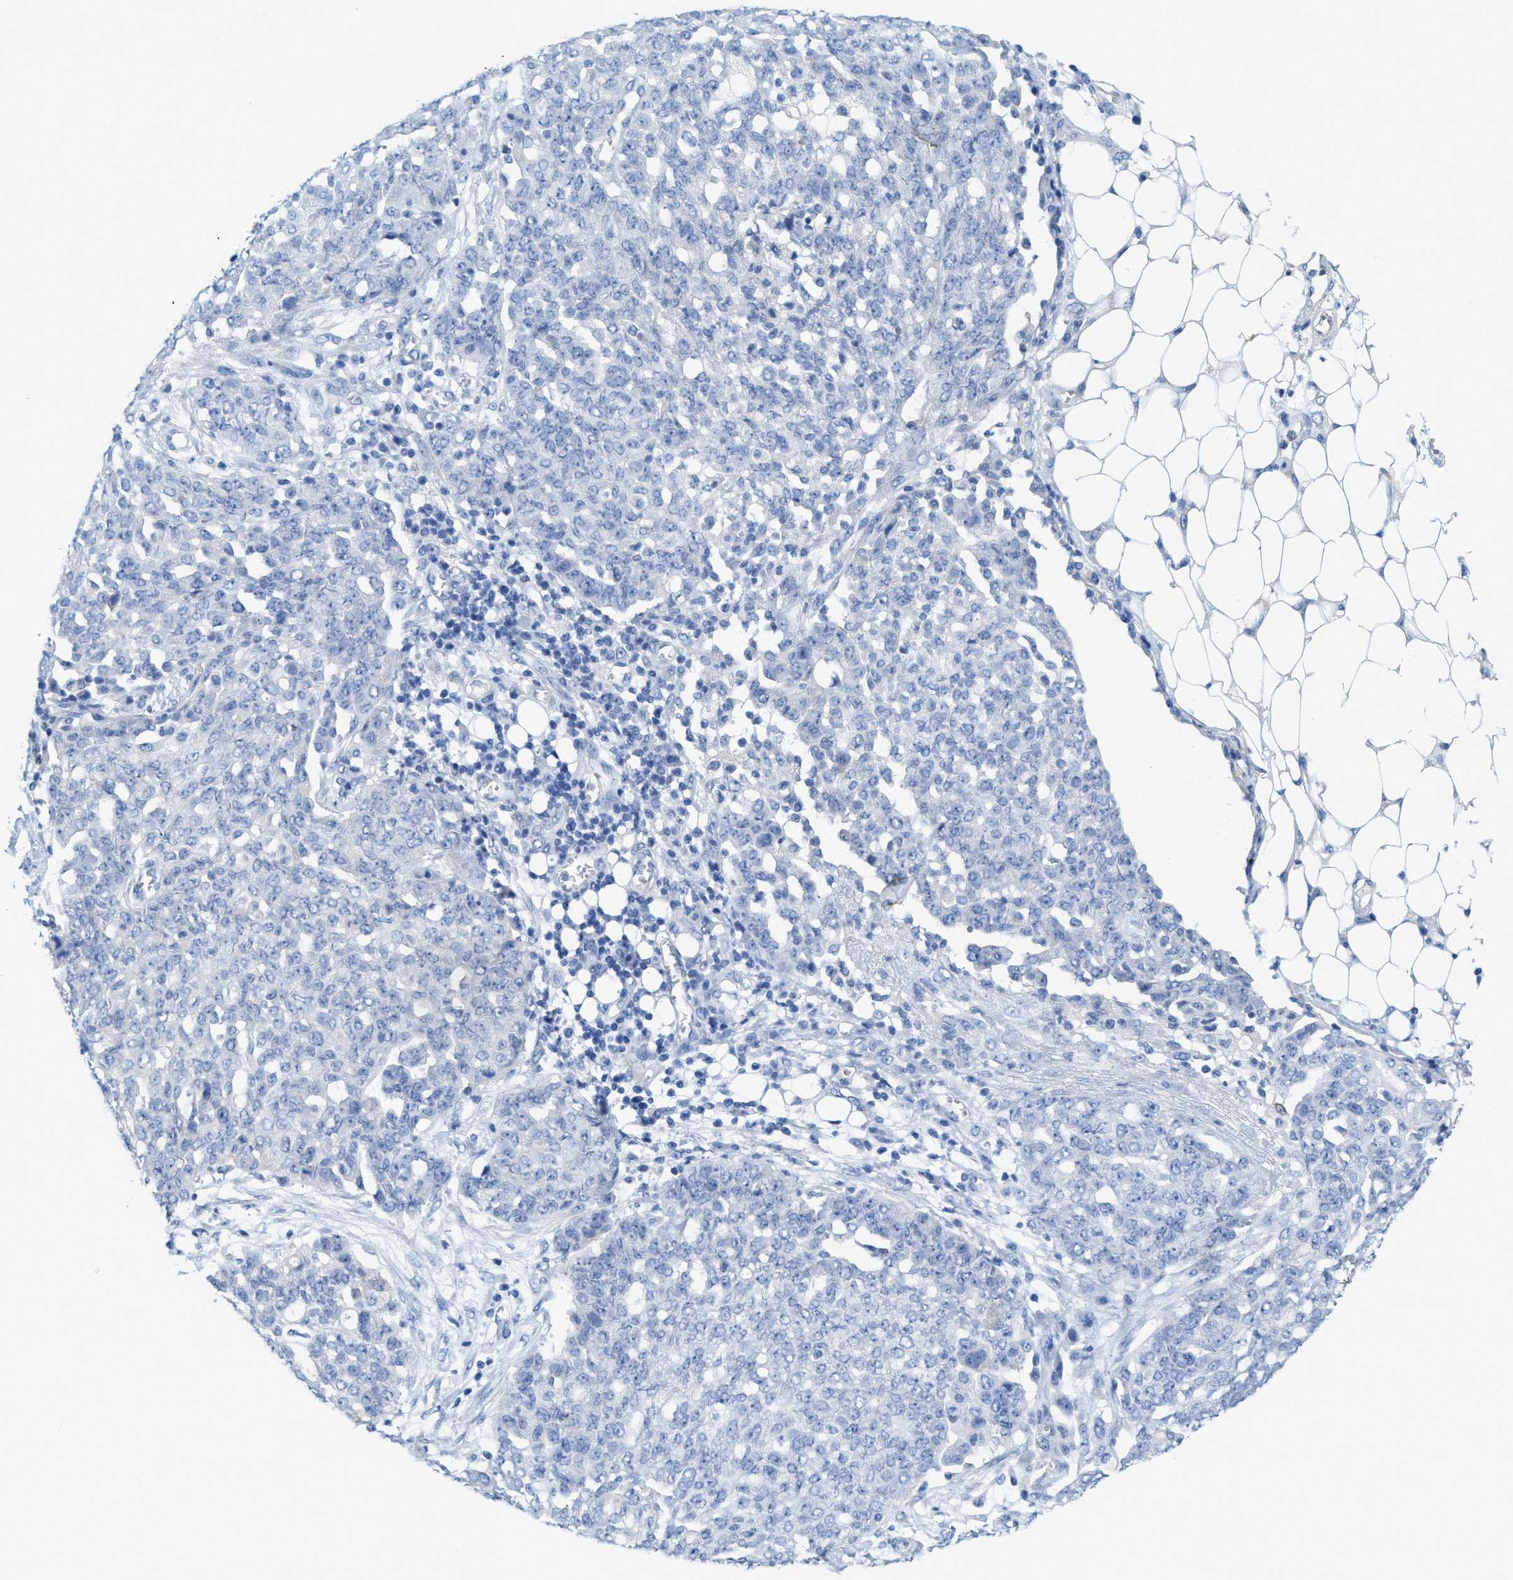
{"staining": {"intensity": "negative", "quantity": "none", "location": "none"}, "tissue": "ovarian cancer", "cell_type": "Tumor cells", "image_type": "cancer", "snomed": [{"axis": "morphology", "description": "Cystadenocarcinoma, serous, NOS"}, {"axis": "topography", "description": "Soft tissue"}, {"axis": "topography", "description": "Ovary"}], "caption": "Immunohistochemical staining of human ovarian serous cystadenocarcinoma shows no significant expression in tumor cells.", "gene": "CPA2", "patient": {"sex": "female", "age": 57}}